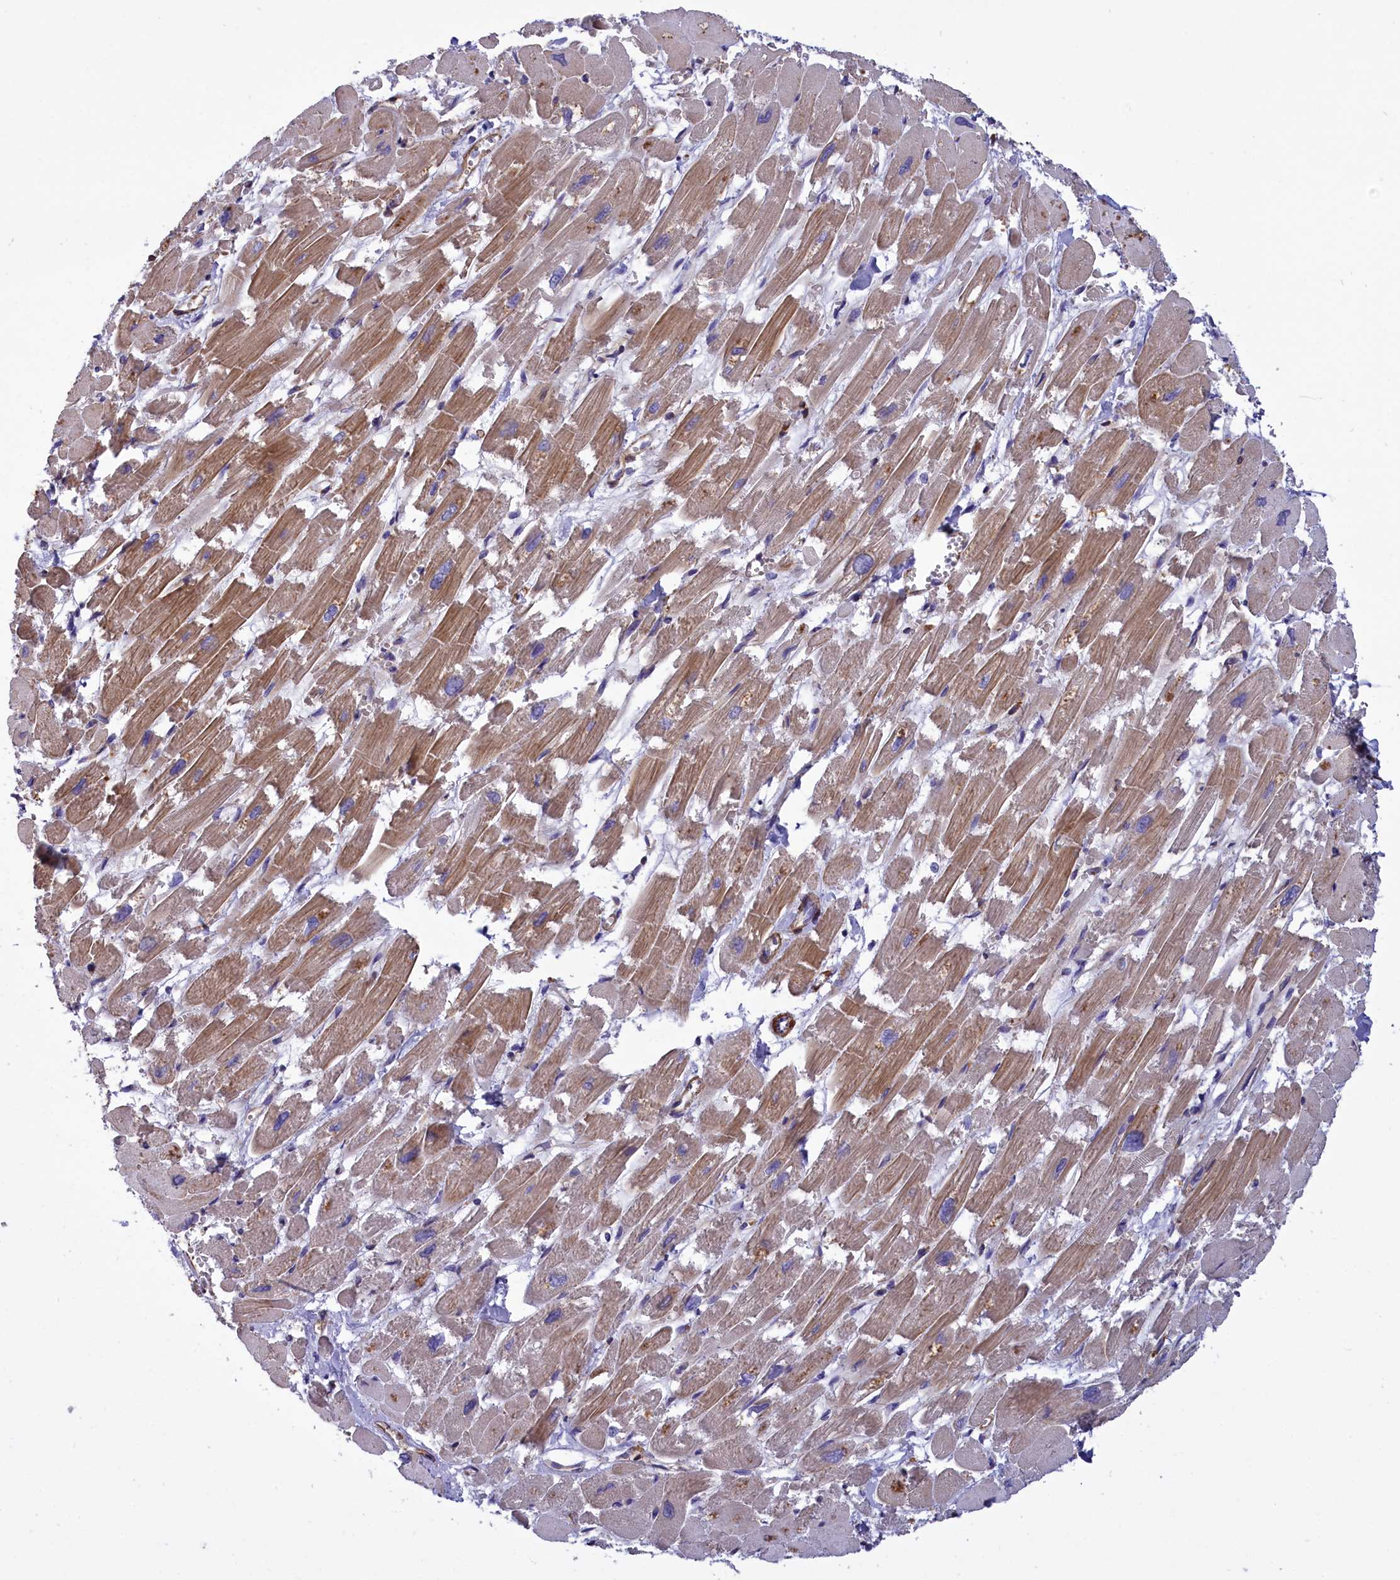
{"staining": {"intensity": "moderate", "quantity": "25%-75%", "location": "cytoplasmic/membranous"}, "tissue": "heart muscle", "cell_type": "Cardiomyocytes", "image_type": "normal", "snomed": [{"axis": "morphology", "description": "Normal tissue, NOS"}, {"axis": "topography", "description": "Heart"}], "caption": "A brown stain labels moderate cytoplasmic/membranous staining of a protein in cardiomyocytes of normal heart muscle. The staining was performed using DAB (3,3'-diaminobenzidine), with brown indicating positive protein expression. Nuclei are stained blue with hematoxylin.", "gene": "AMDHD2", "patient": {"sex": "male", "age": 54}}